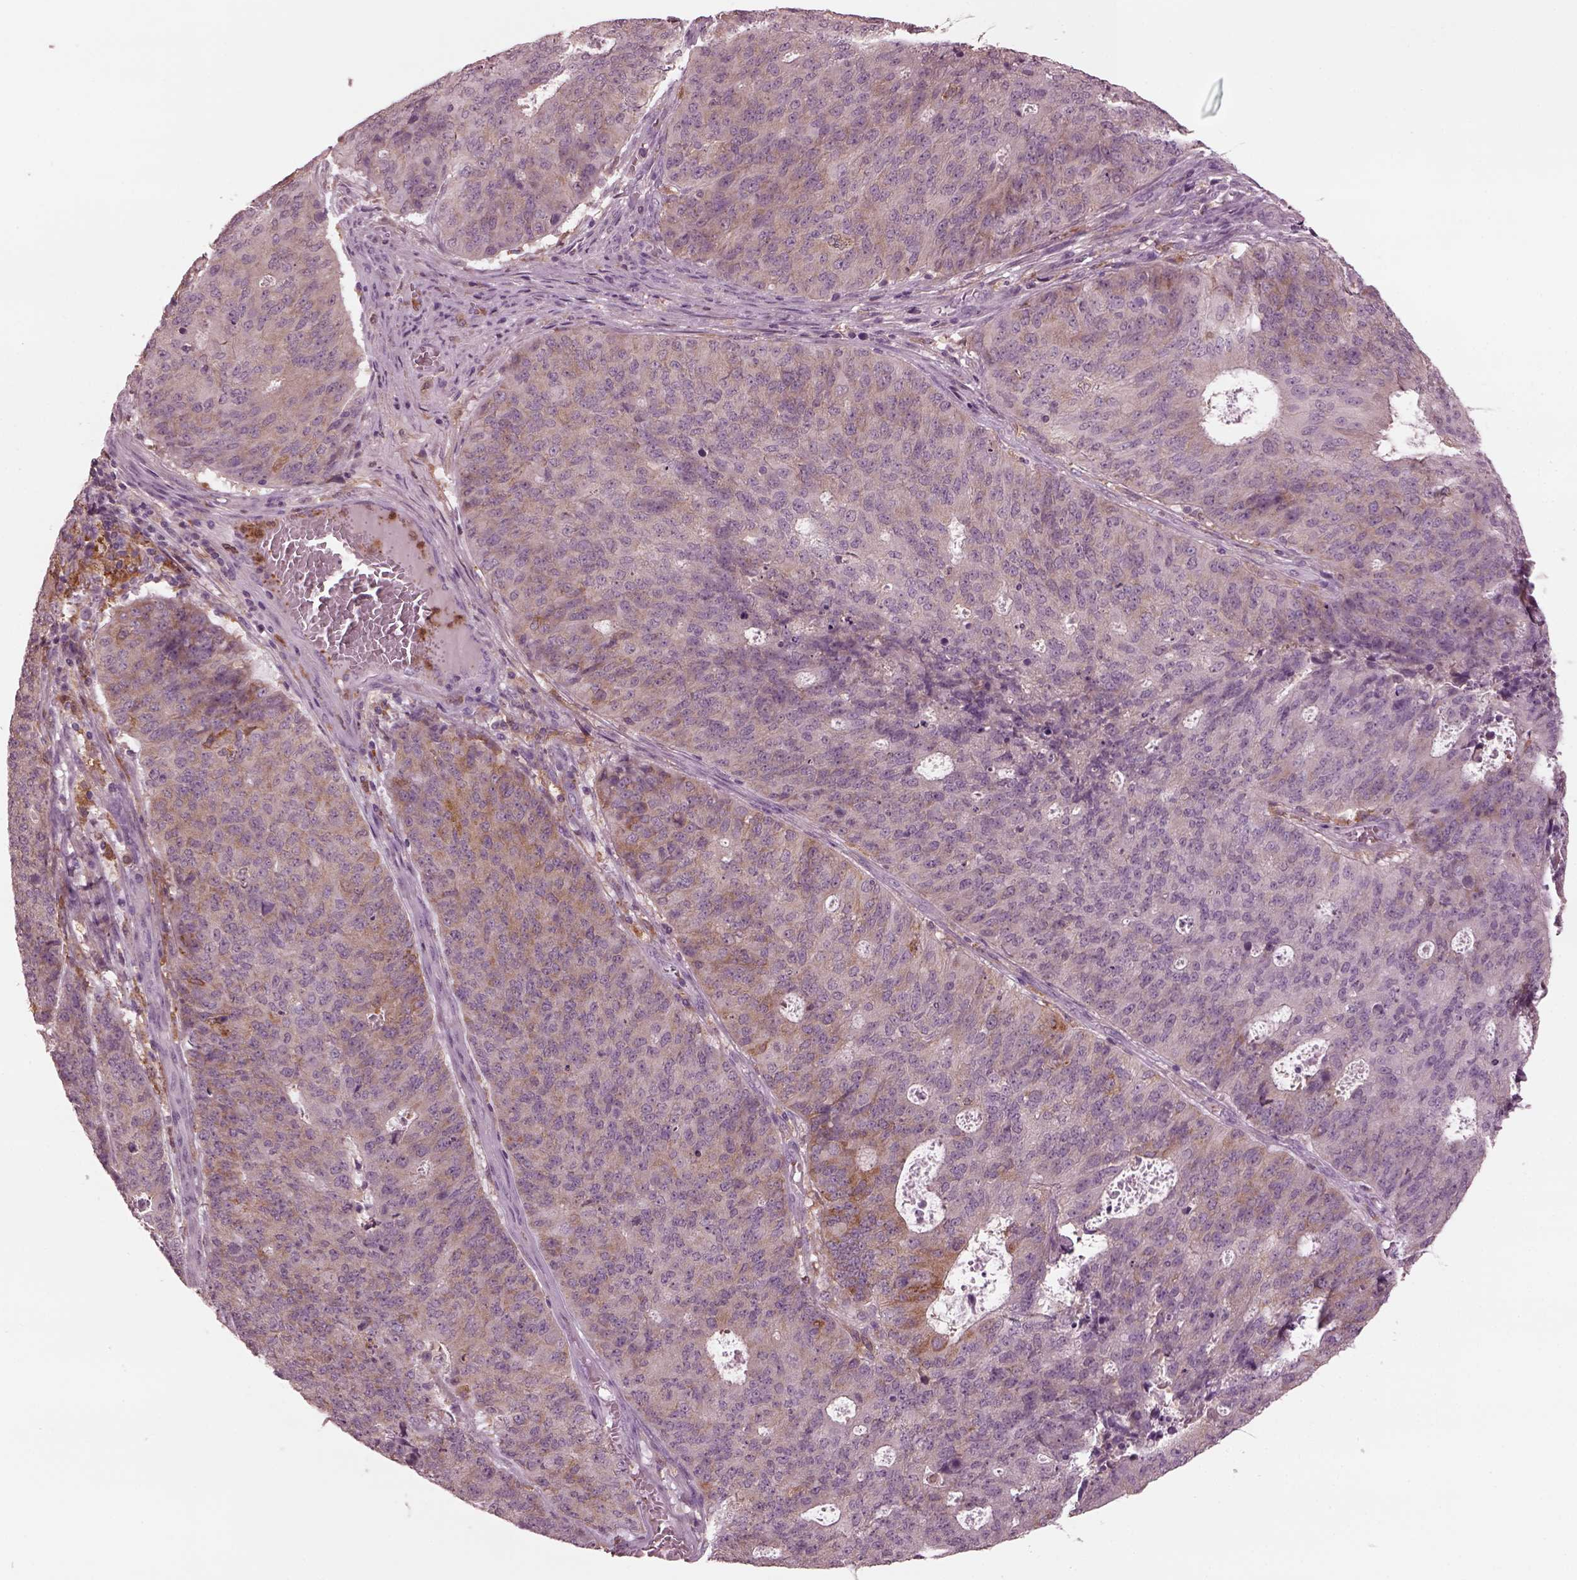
{"staining": {"intensity": "moderate", "quantity": "25%-75%", "location": "cytoplasmic/membranous"}, "tissue": "endometrial cancer", "cell_type": "Tumor cells", "image_type": "cancer", "snomed": [{"axis": "morphology", "description": "Adenocarcinoma, NOS"}, {"axis": "topography", "description": "Endometrium"}], "caption": "A medium amount of moderate cytoplasmic/membranous expression is seen in approximately 25%-75% of tumor cells in adenocarcinoma (endometrial) tissue. Nuclei are stained in blue.", "gene": "PSTPIP2", "patient": {"sex": "female", "age": 82}}